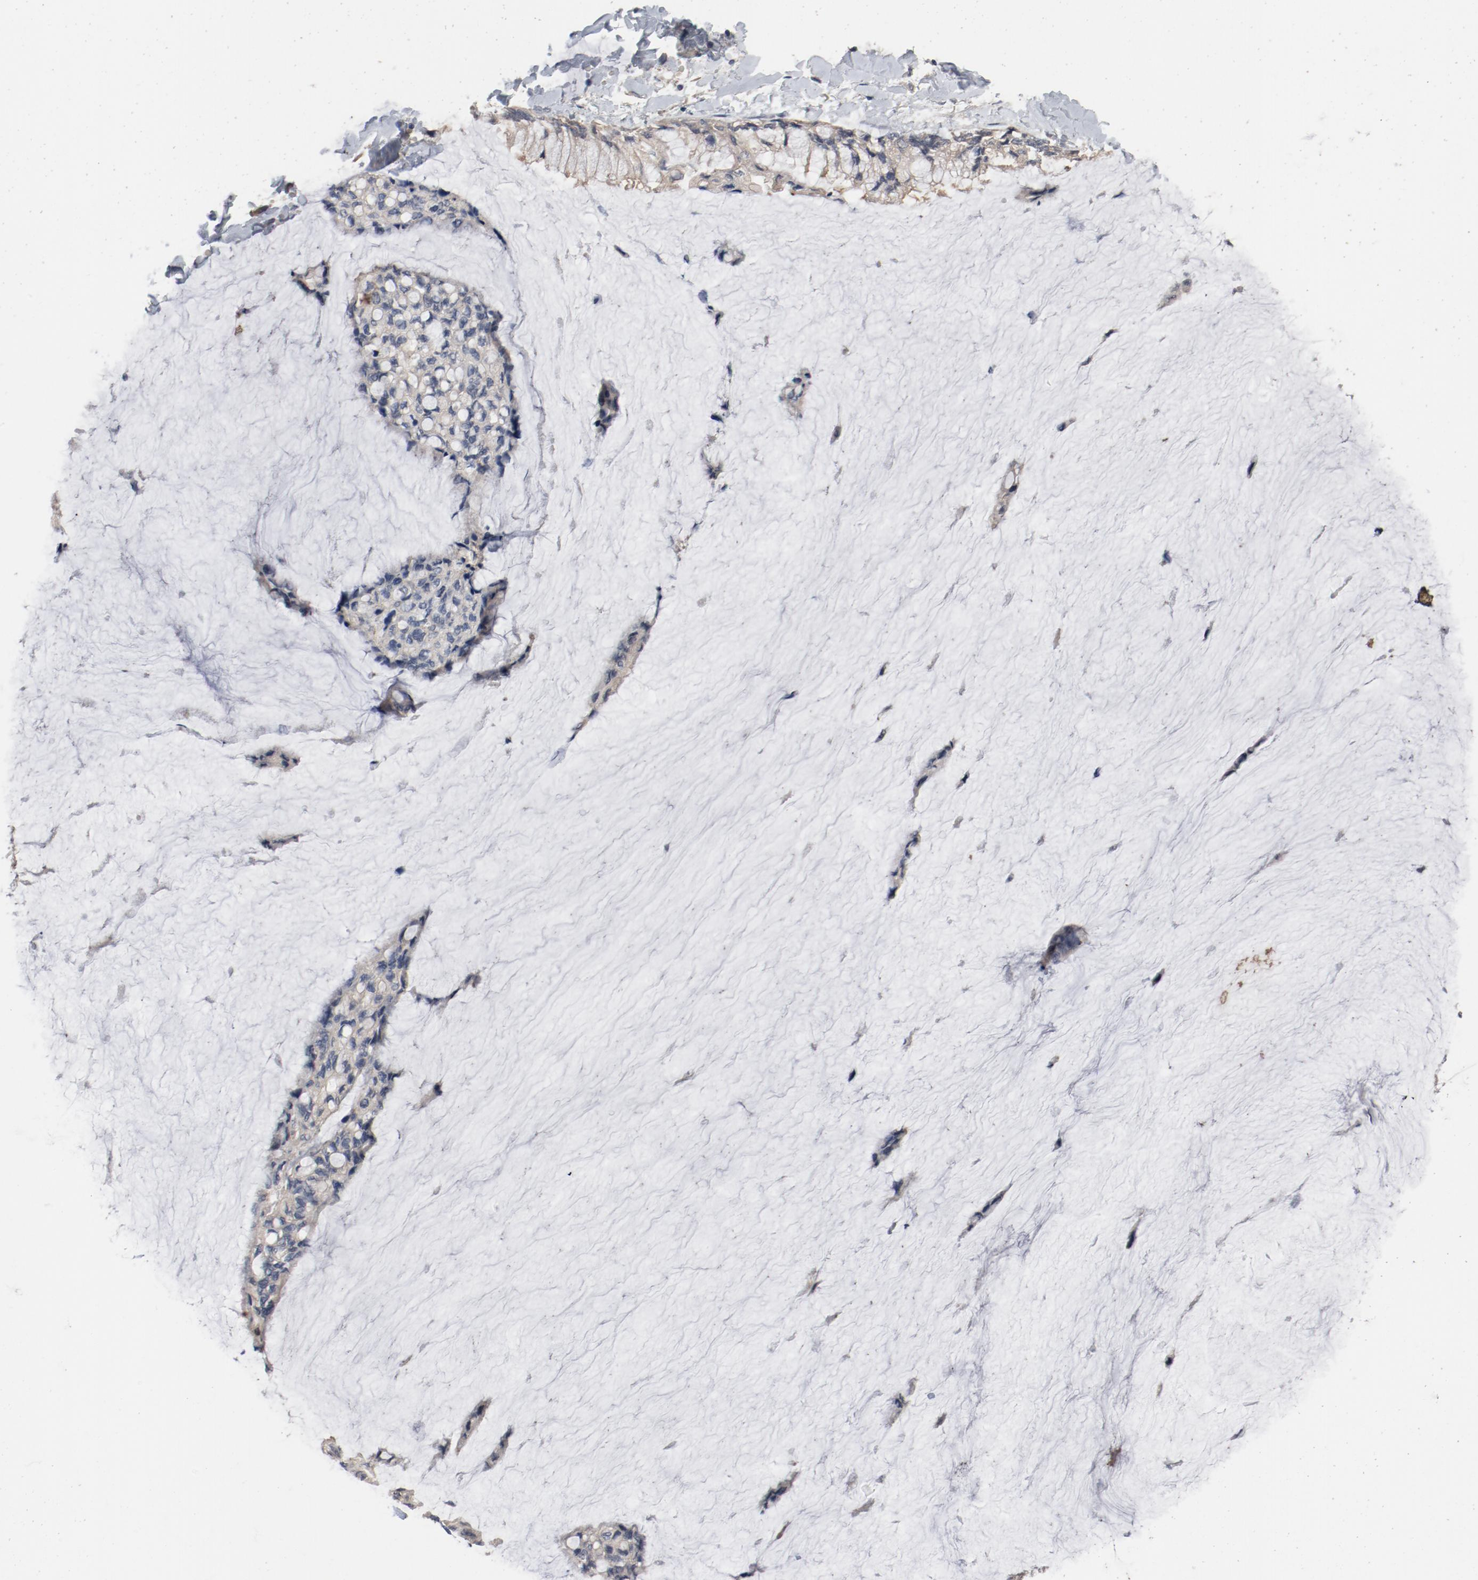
{"staining": {"intensity": "weak", "quantity": ">75%", "location": "cytoplasmic/membranous"}, "tissue": "ovarian cancer", "cell_type": "Tumor cells", "image_type": "cancer", "snomed": [{"axis": "morphology", "description": "Cystadenocarcinoma, mucinous, NOS"}, {"axis": "topography", "description": "Ovary"}], "caption": "An immunohistochemistry (IHC) image of tumor tissue is shown. Protein staining in brown labels weak cytoplasmic/membranous positivity in ovarian mucinous cystadenocarcinoma within tumor cells.", "gene": "DNAL4", "patient": {"sex": "female", "age": 39}}